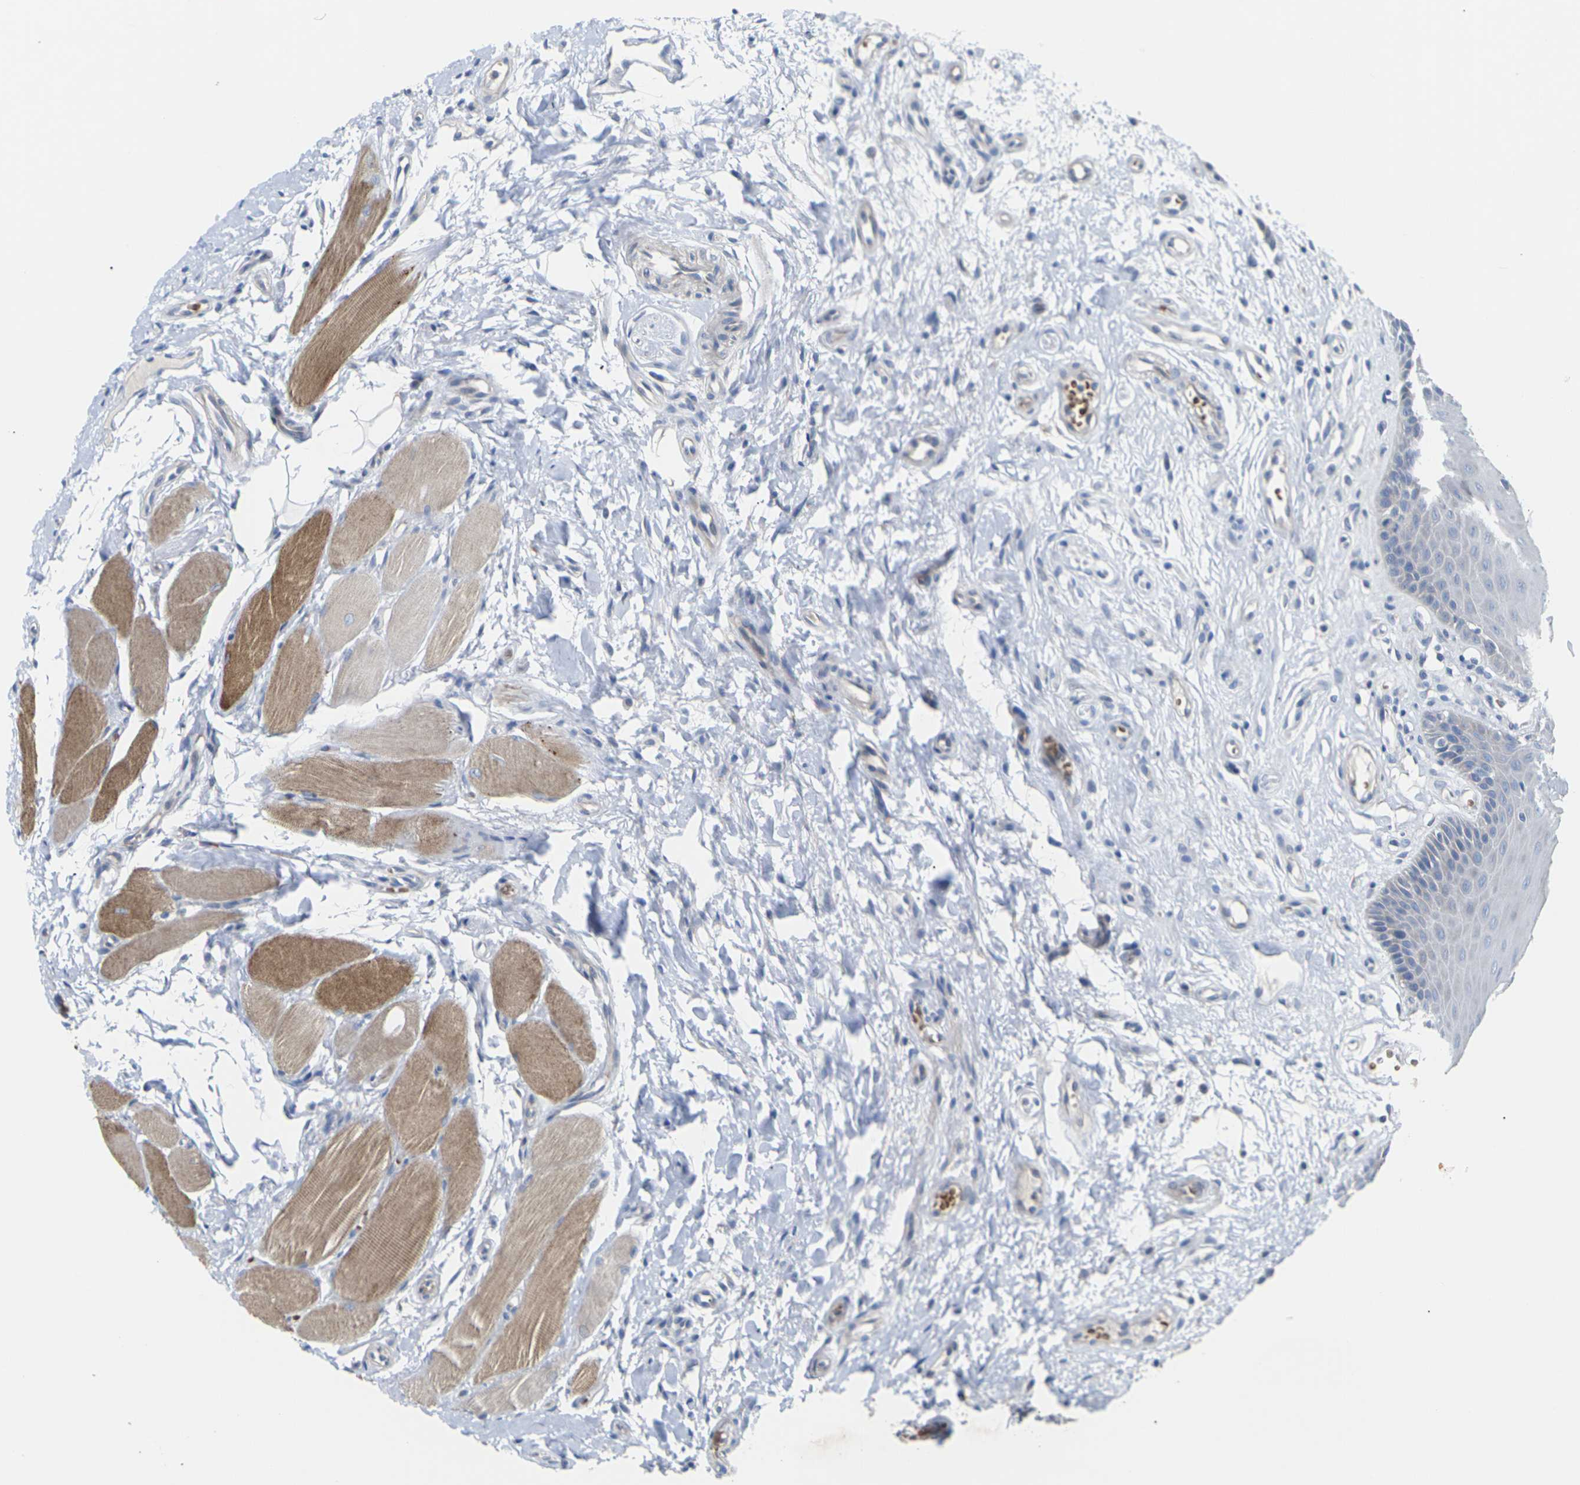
{"staining": {"intensity": "negative", "quantity": "none", "location": "none"}, "tissue": "oral mucosa", "cell_type": "Squamous epithelial cells", "image_type": "normal", "snomed": [{"axis": "morphology", "description": "Normal tissue, NOS"}, {"axis": "topography", "description": "Skeletal muscle"}, {"axis": "topography", "description": "Oral tissue"}], "caption": "IHC micrograph of benign oral mucosa: human oral mucosa stained with DAB displays no significant protein expression in squamous epithelial cells. Nuclei are stained in blue.", "gene": "TMCO4", "patient": {"sex": "male", "age": 58}}